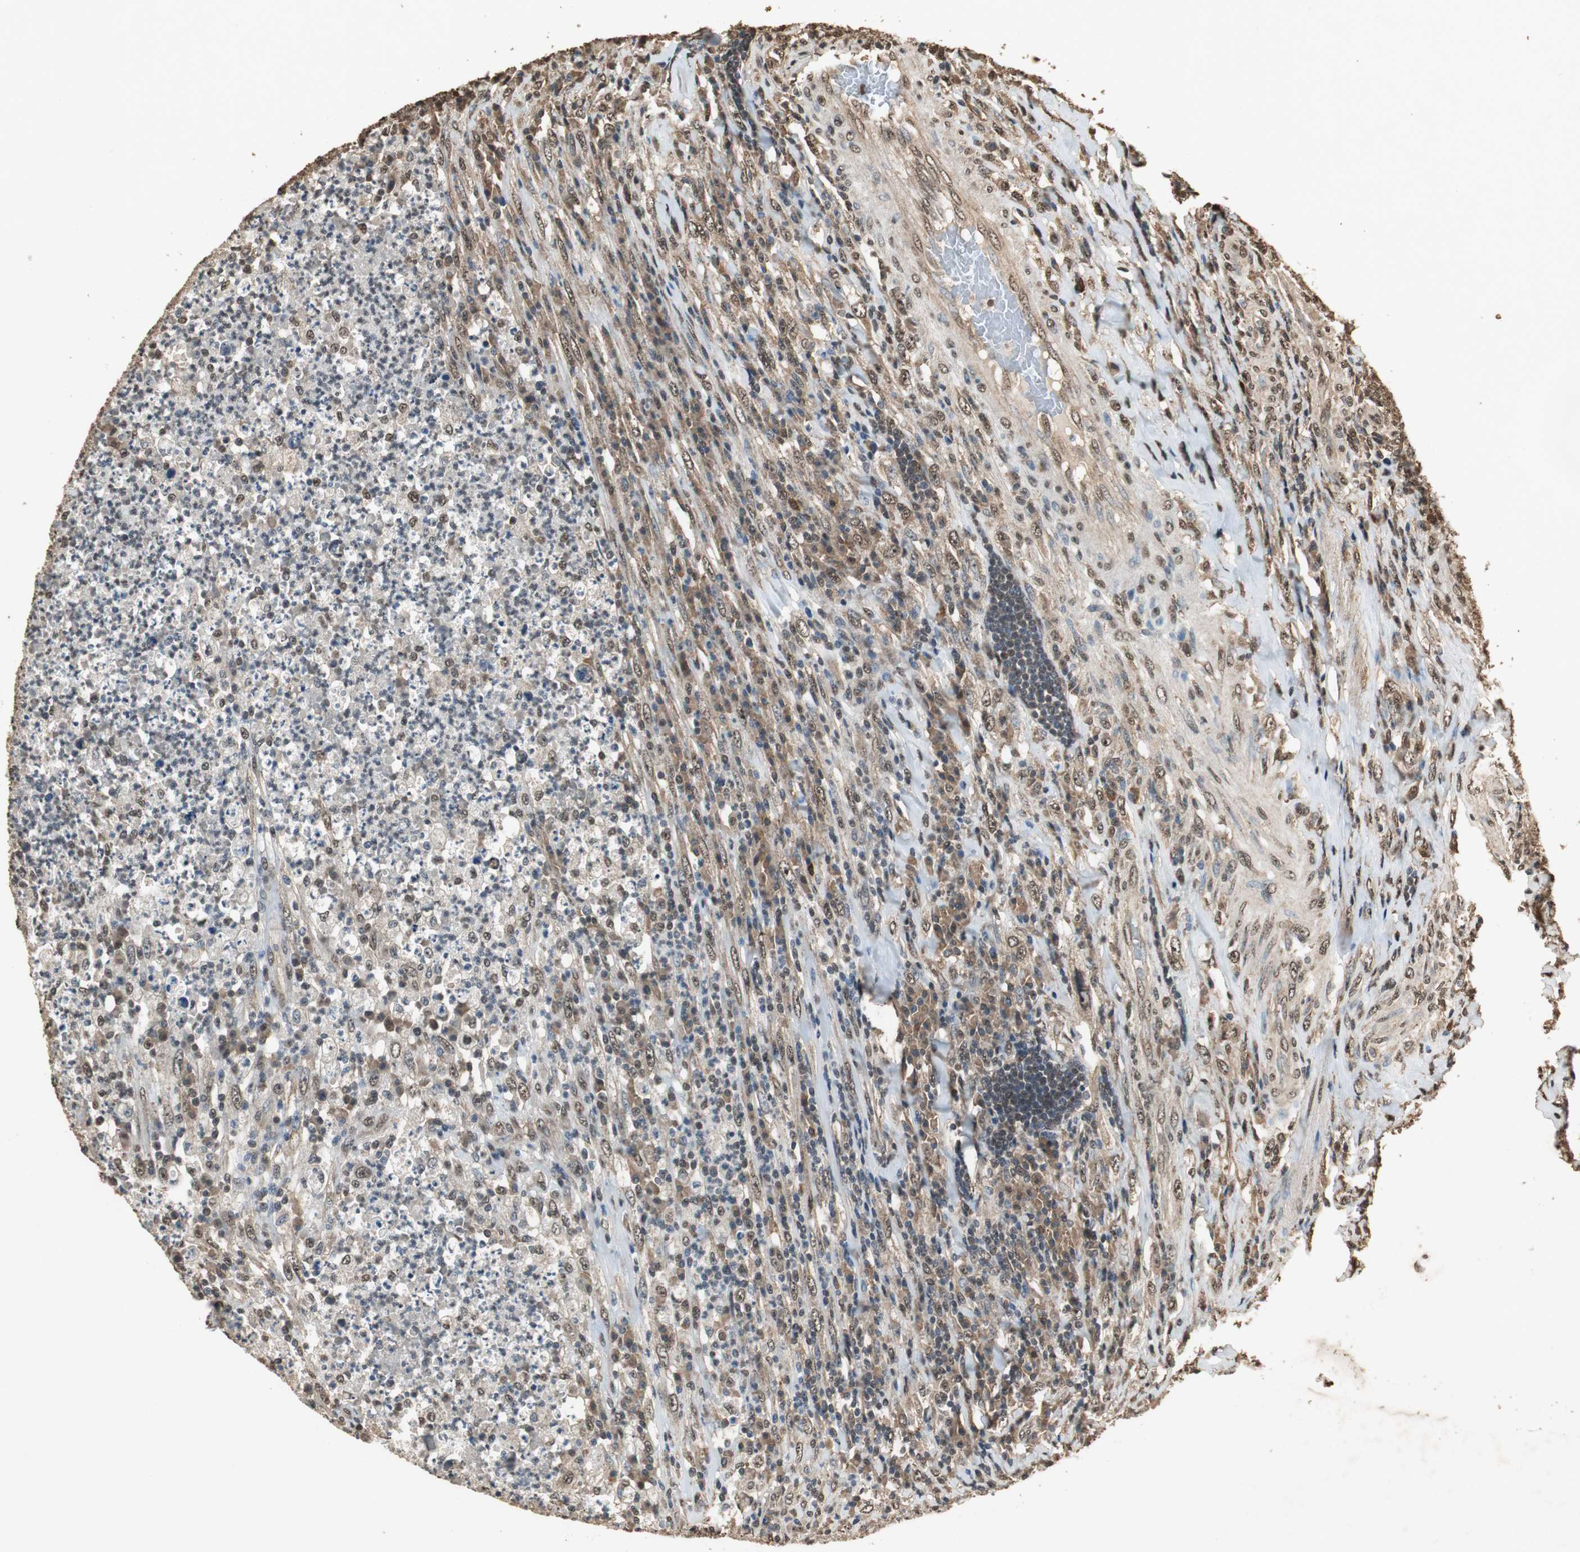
{"staining": {"intensity": "moderate", "quantity": ">75%", "location": "cytoplasmic/membranous,nuclear"}, "tissue": "testis cancer", "cell_type": "Tumor cells", "image_type": "cancer", "snomed": [{"axis": "morphology", "description": "Necrosis, NOS"}, {"axis": "morphology", "description": "Carcinoma, Embryonal, NOS"}, {"axis": "topography", "description": "Testis"}], "caption": "This micrograph reveals immunohistochemistry staining of testis cancer (embryonal carcinoma), with medium moderate cytoplasmic/membranous and nuclear positivity in about >75% of tumor cells.", "gene": "PPP1R13B", "patient": {"sex": "male", "age": 19}}